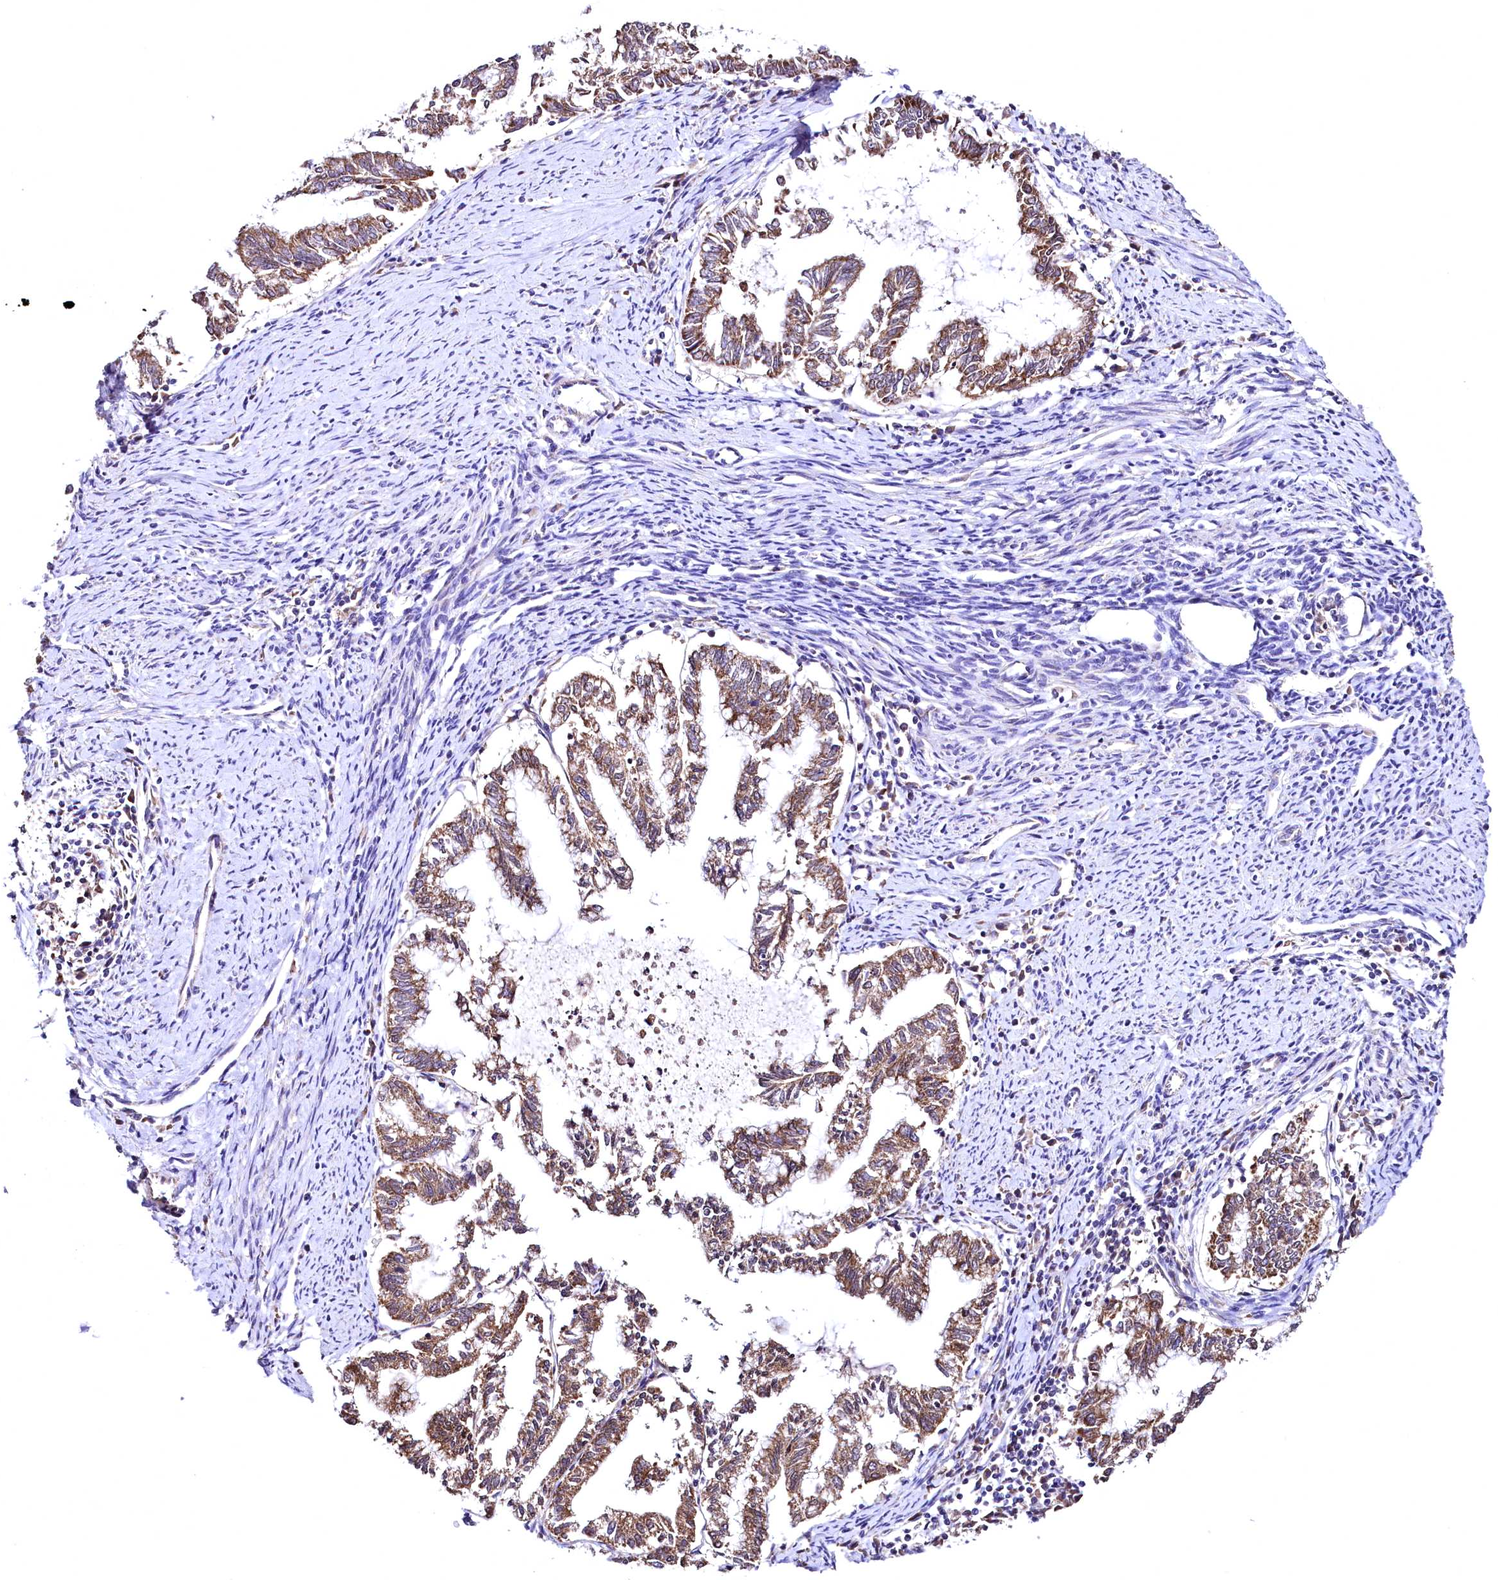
{"staining": {"intensity": "moderate", "quantity": ">75%", "location": "cytoplasmic/membranous"}, "tissue": "endometrial cancer", "cell_type": "Tumor cells", "image_type": "cancer", "snomed": [{"axis": "morphology", "description": "Adenocarcinoma, NOS"}, {"axis": "topography", "description": "Endometrium"}], "caption": "A micrograph showing moderate cytoplasmic/membranous staining in approximately >75% of tumor cells in endometrial cancer, as visualized by brown immunohistochemical staining.", "gene": "MRPL57", "patient": {"sex": "female", "age": 79}}